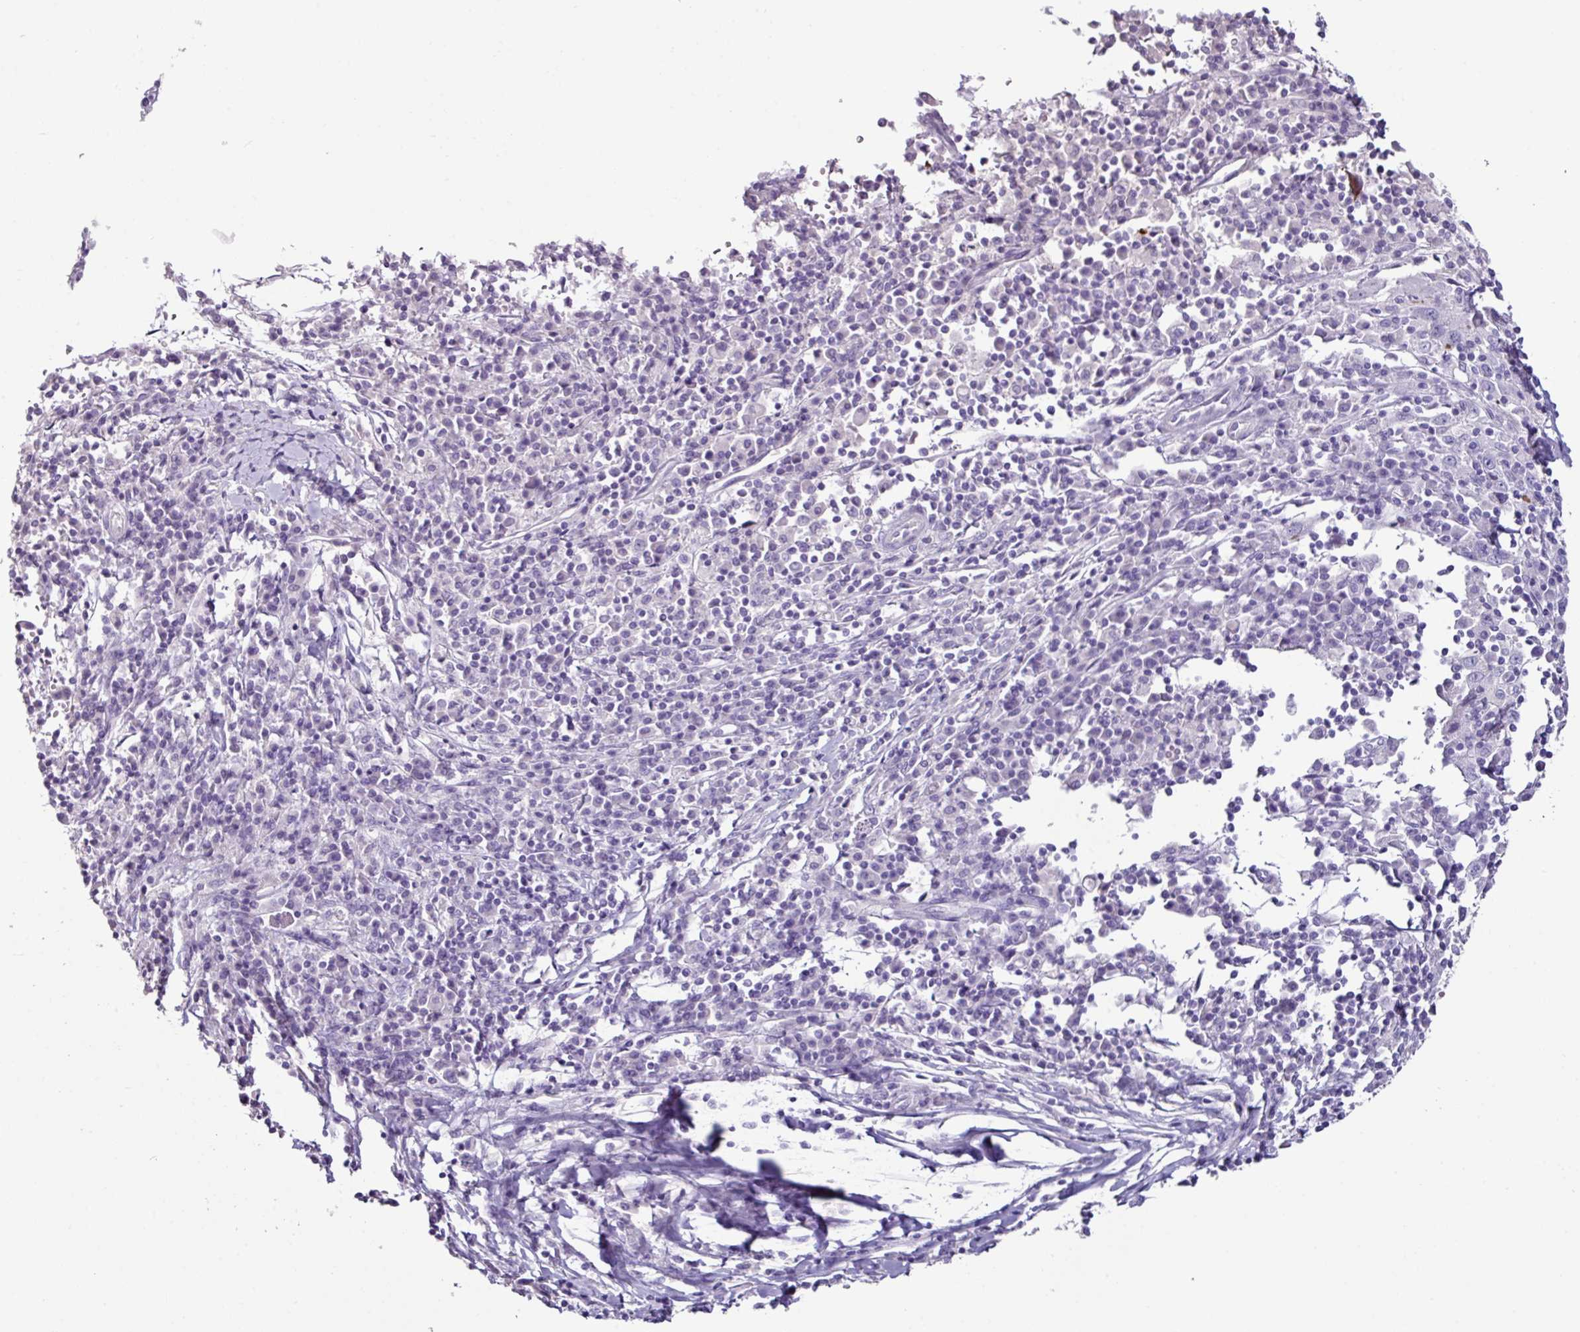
{"staining": {"intensity": "negative", "quantity": "none", "location": "none"}, "tissue": "cervical cancer", "cell_type": "Tumor cells", "image_type": "cancer", "snomed": [{"axis": "morphology", "description": "Squamous cell carcinoma, NOS"}, {"axis": "topography", "description": "Cervix"}], "caption": "Protein analysis of cervical cancer demonstrates no significant positivity in tumor cells.", "gene": "GLP2R", "patient": {"sex": "female", "age": 46}}